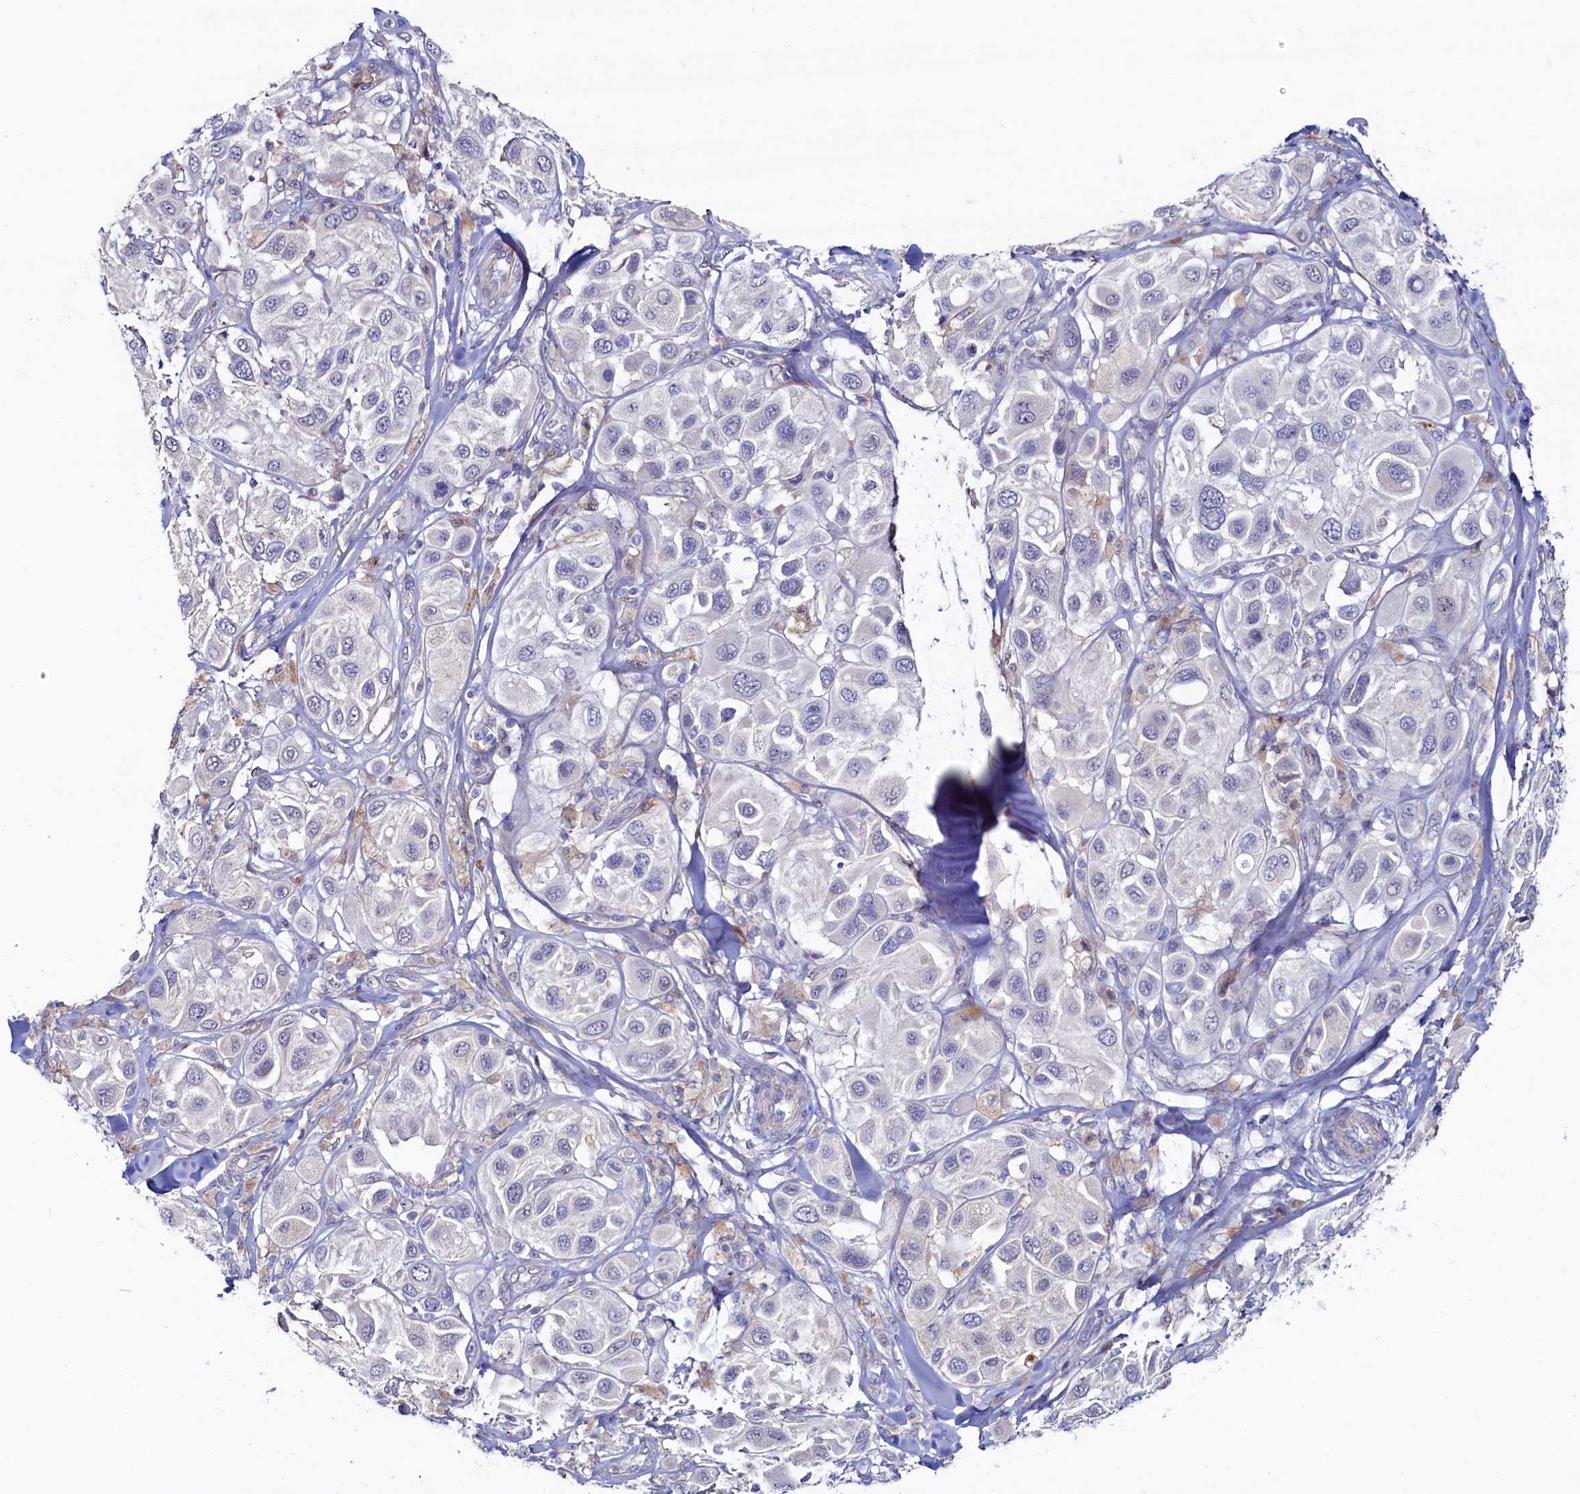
{"staining": {"intensity": "negative", "quantity": "none", "location": "none"}, "tissue": "melanoma", "cell_type": "Tumor cells", "image_type": "cancer", "snomed": [{"axis": "morphology", "description": "Malignant melanoma, Metastatic site"}, {"axis": "topography", "description": "Skin"}], "caption": "An IHC image of malignant melanoma (metastatic site) is shown. There is no staining in tumor cells of malignant melanoma (metastatic site).", "gene": "ASTE1", "patient": {"sex": "male", "age": 41}}